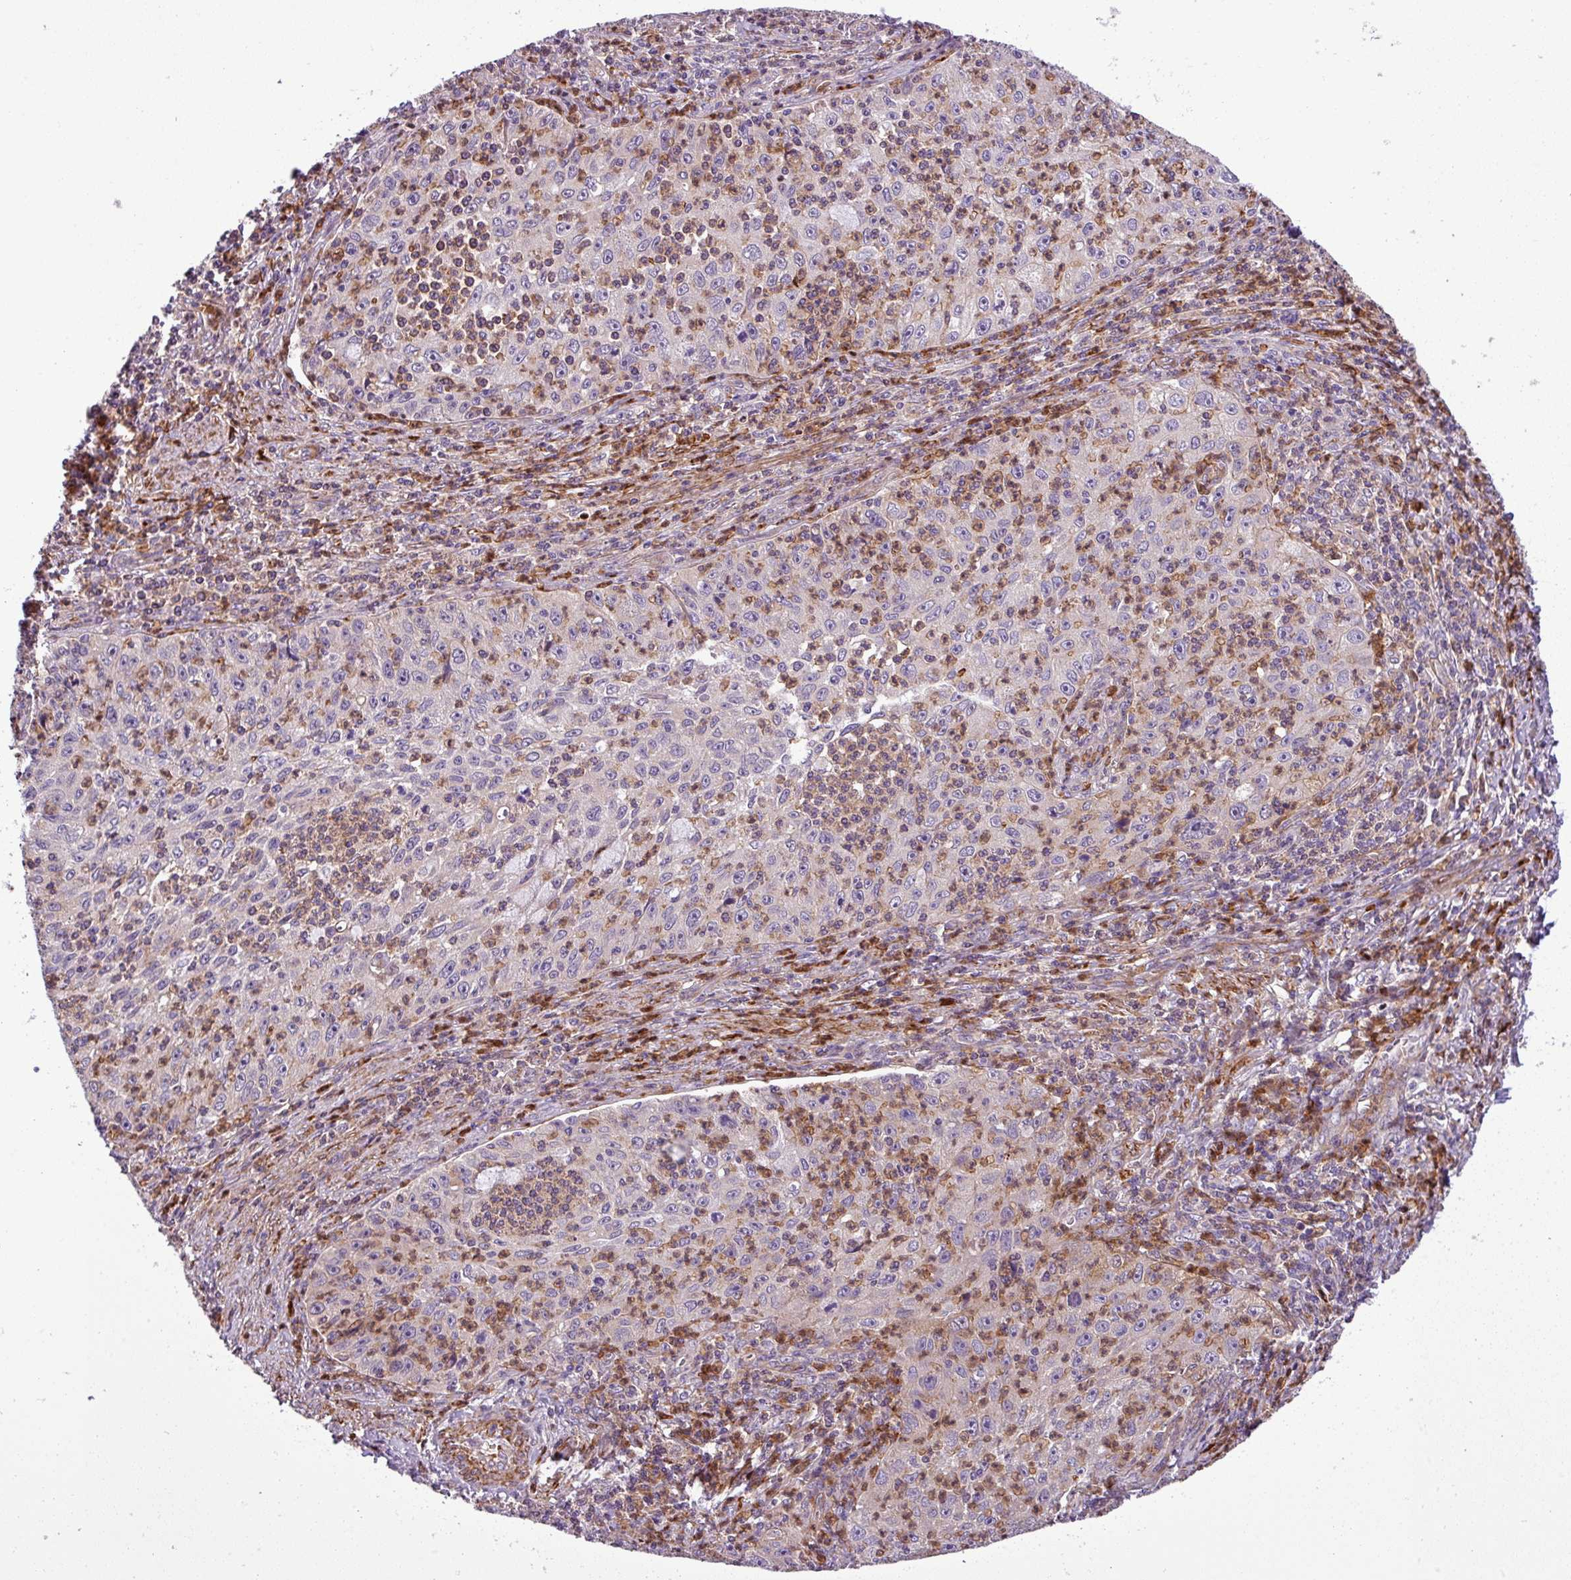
{"staining": {"intensity": "negative", "quantity": "none", "location": "none"}, "tissue": "cervical cancer", "cell_type": "Tumor cells", "image_type": "cancer", "snomed": [{"axis": "morphology", "description": "Squamous cell carcinoma, NOS"}, {"axis": "topography", "description": "Cervix"}], "caption": "This is a image of immunohistochemistry staining of squamous cell carcinoma (cervical), which shows no positivity in tumor cells. (DAB immunohistochemistry (IHC), high magnification).", "gene": "NBEAL2", "patient": {"sex": "female", "age": 30}}